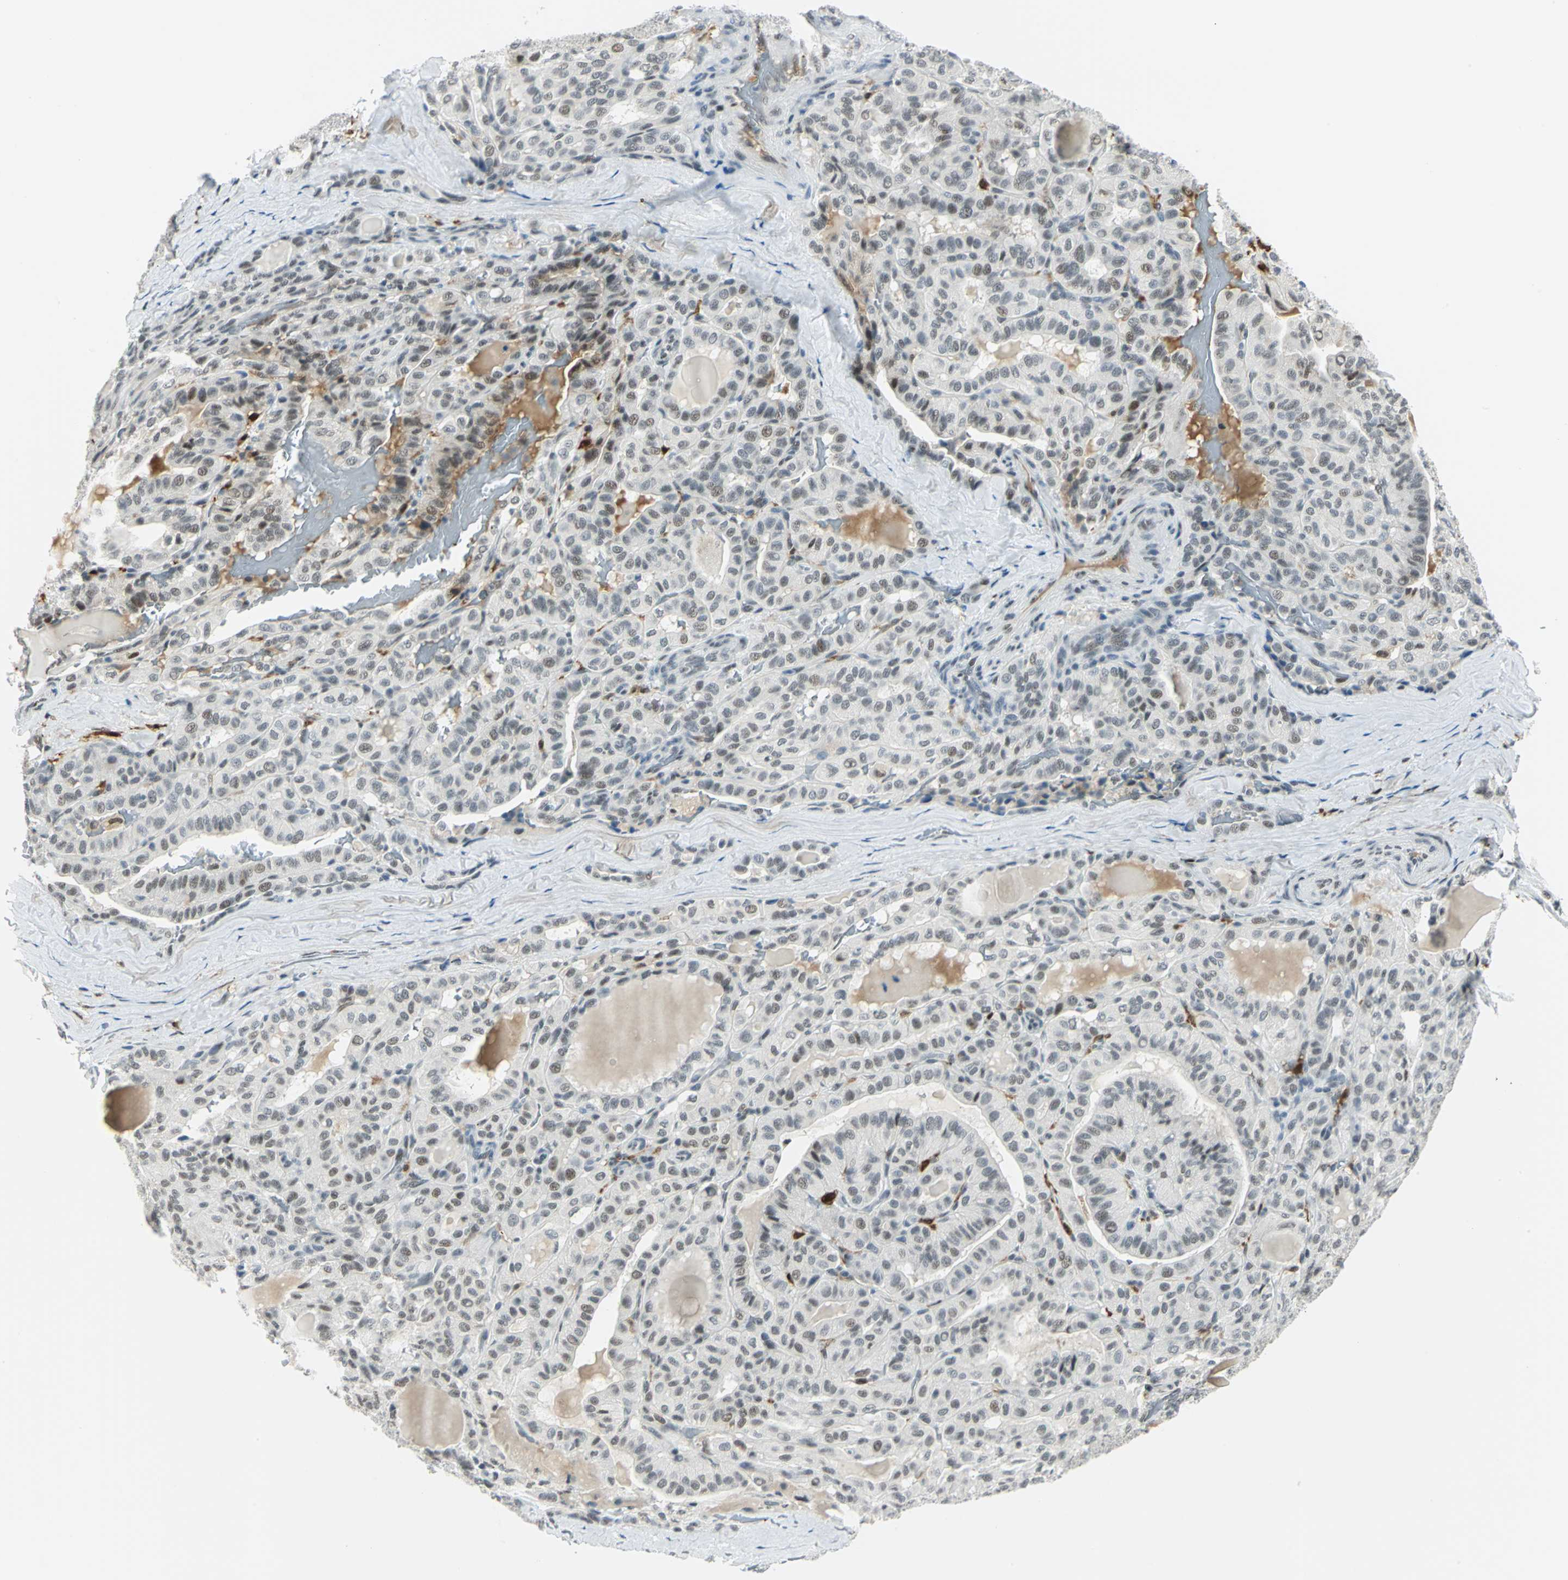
{"staining": {"intensity": "weak", "quantity": "<25%", "location": "nuclear"}, "tissue": "thyroid cancer", "cell_type": "Tumor cells", "image_type": "cancer", "snomed": [{"axis": "morphology", "description": "Papillary adenocarcinoma, NOS"}, {"axis": "topography", "description": "Thyroid gland"}], "caption": "Human thyroid cancer (papillary adenocarcinoma) stained for a protein using IHC reveals no expression in tumor cells.", "gene": "MTMR10", "patient": {"sex": "male", "age": 77}}